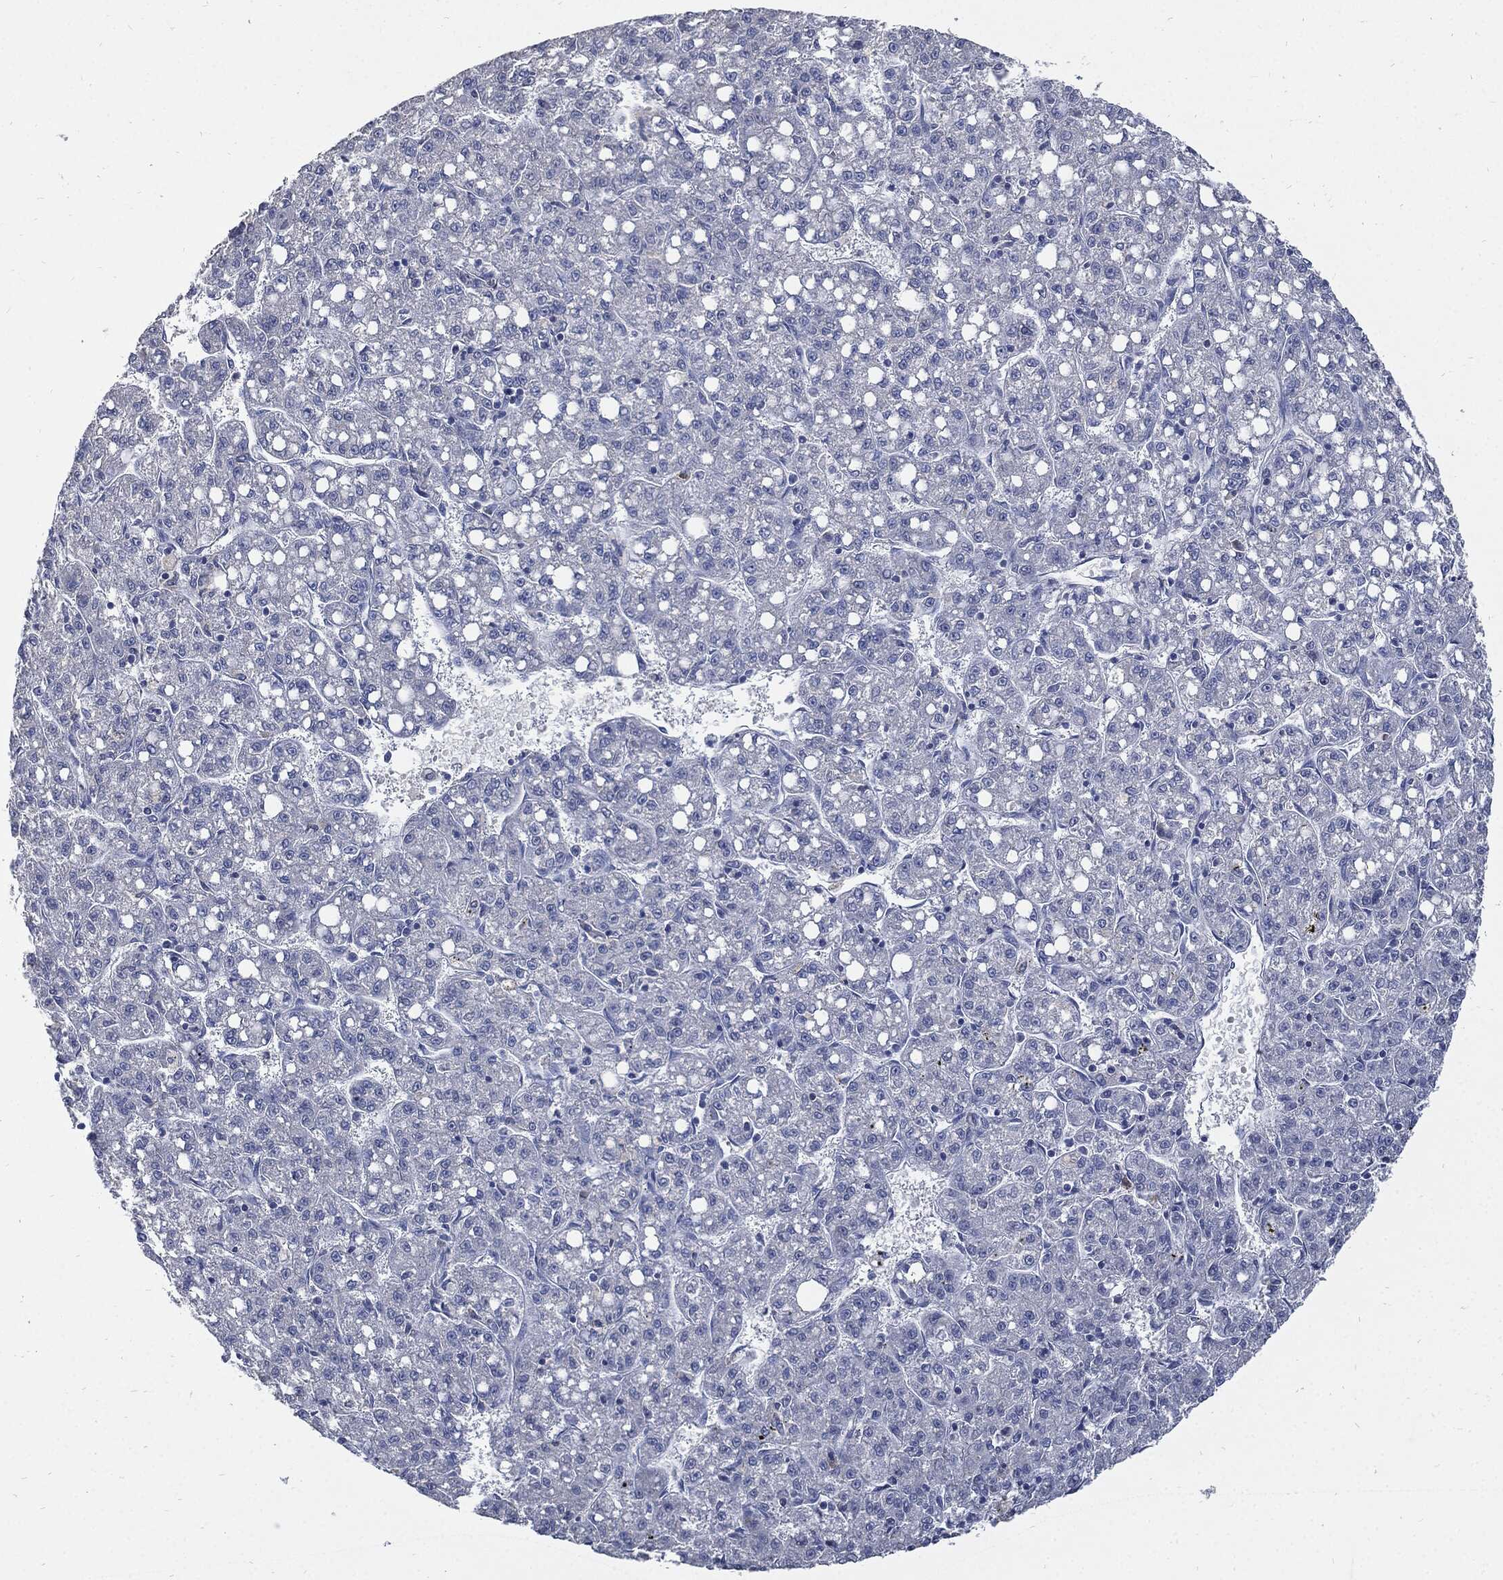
{"staining": {"intensity": "negative", "quantity": "none", "location": "none"}, "tissue": "liver cancer", "cell_type": "Tumor cells", "image_type": "cancer", "snomed": [{"axis": "morphology", "description": "Carcinoma, Hepatocellular, NOS"}, {"axis": "topography", "description": "Liver"}], "caption": "This is an immunohistochemistry (IHC) micrograph of human hepatocellular carcinoma (liver). There is no staining in tumor cells.", "gene": "CPE", "patient": {"sex": "female", "age": 65}}